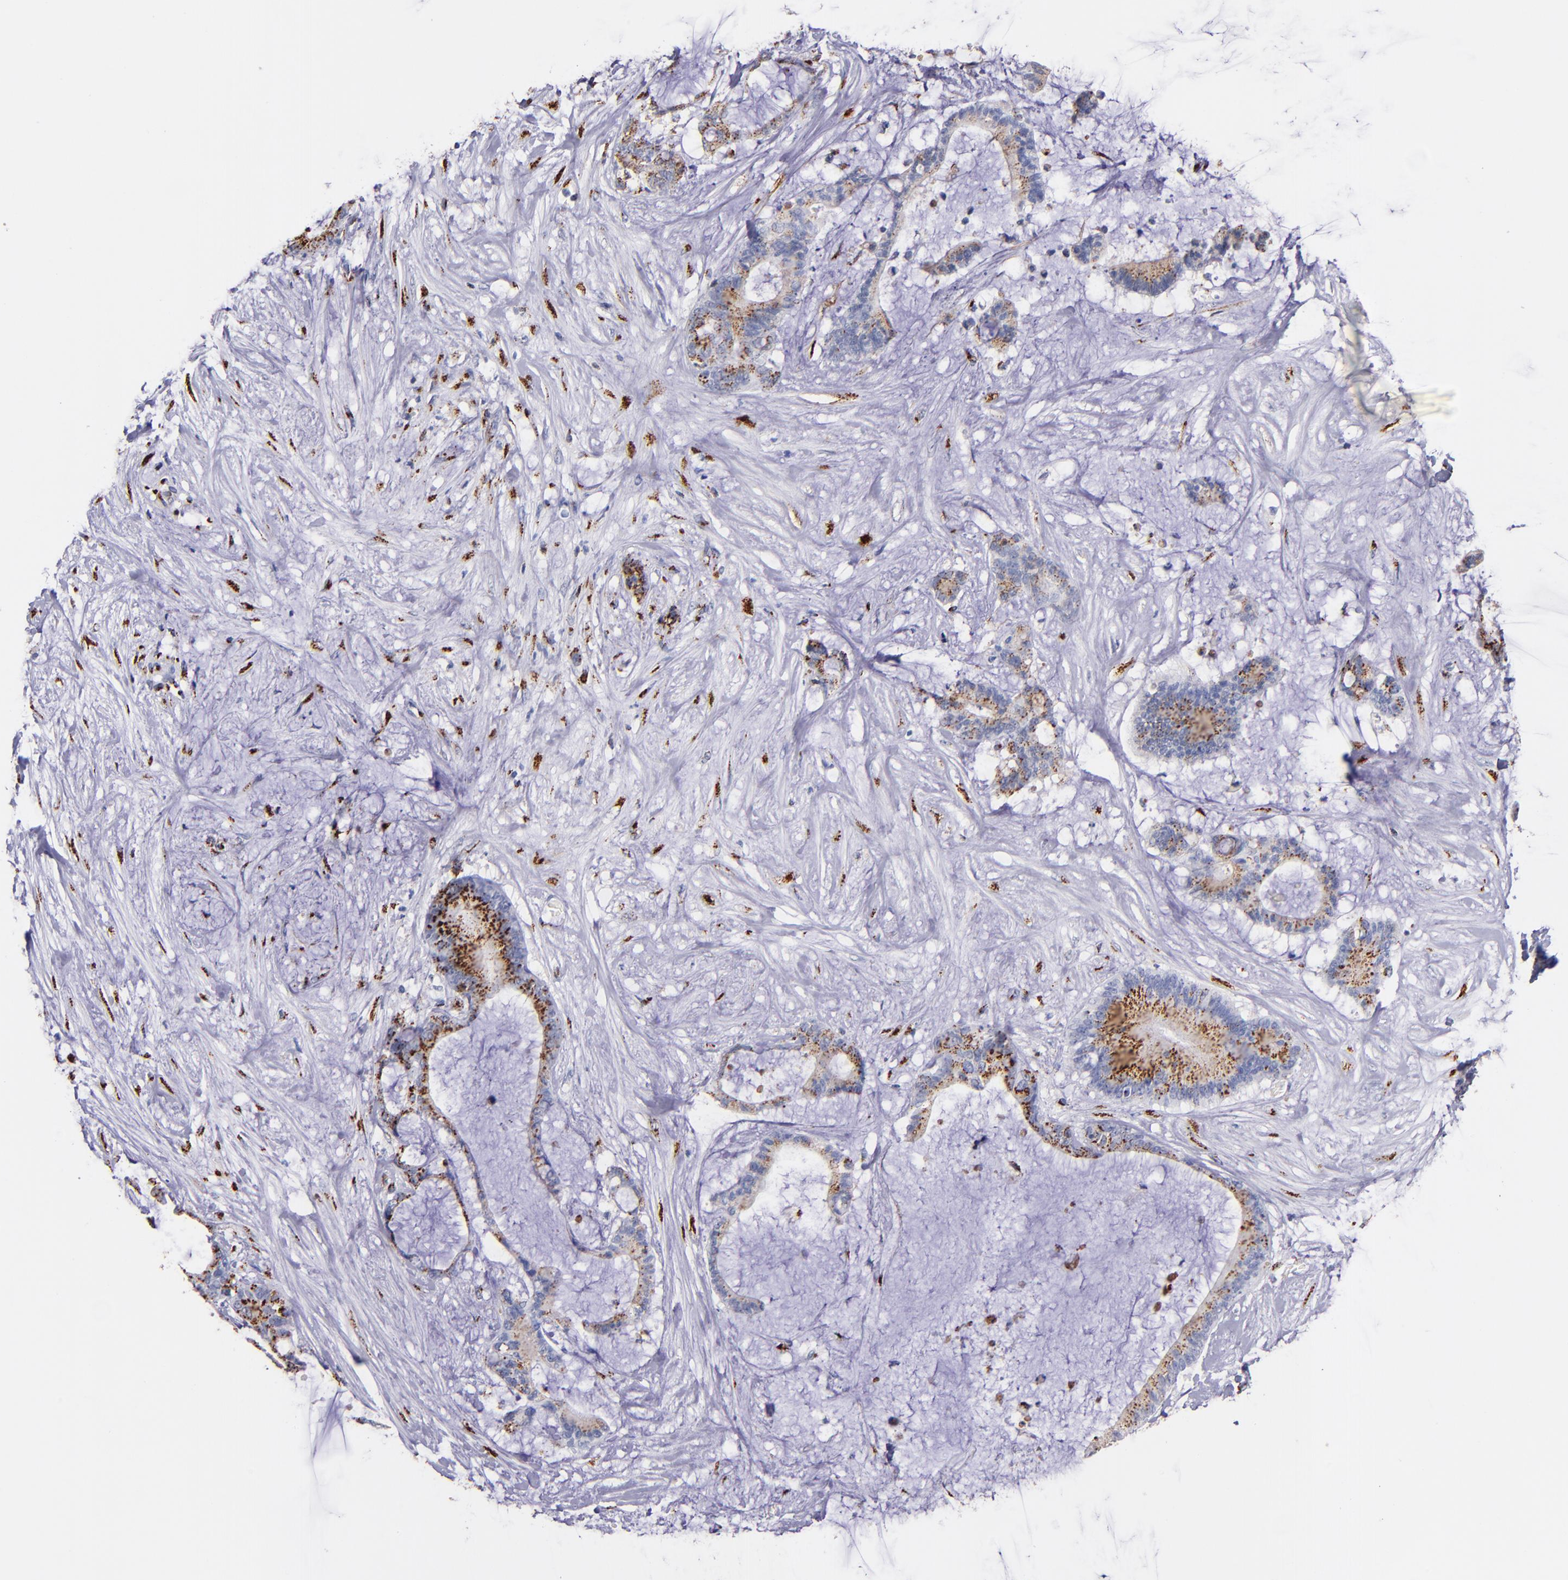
{"staining": {"intensity": "moderate", "quantity": ">75%", "location": "cytoplasmic/membranous"}, "tissue": "liver cancer", "cell_type": "Tumor cells", "image_type": "cancer", "snomed": [{"axis": "morphology", "description": "Cholangiocarcinoma"}, {"axis": "topography", "description": "Liver"}], "caption": "IHC image of human liver cancer (cholangiocarcinoma) stained for a protein (brown), which displays medium levels of moderate cytoplasmic/membranous expression in approximately >75% of tumor cells.", "gene": "GOLIM4", "patient": {"sex": "female", "age": 73}}